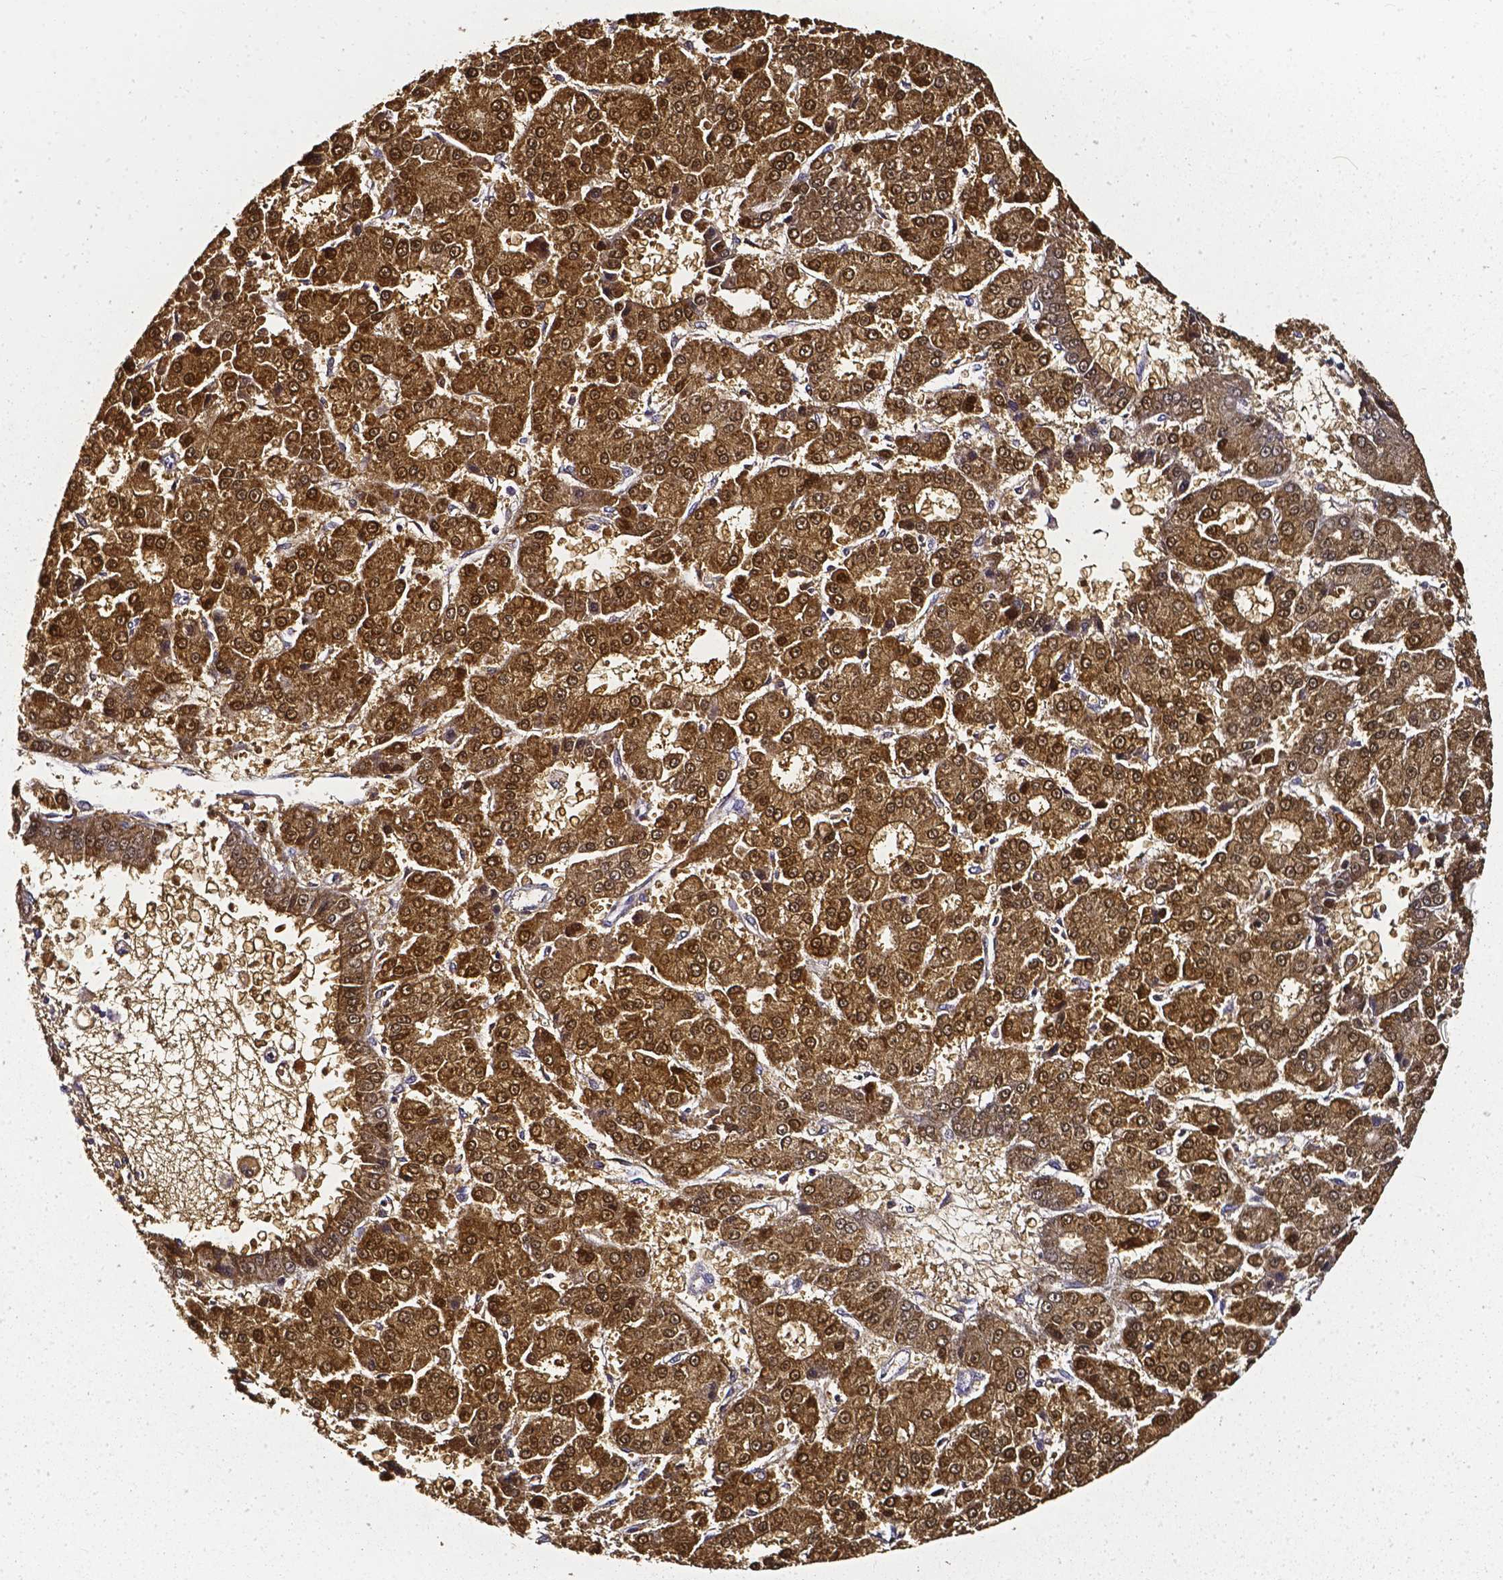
{"staining": {"intensity": "strong", "quantity": ">75%", "location": "cytoplasmic/membranous,nuclear"}, "tissue": "liver cancer", "cell_type": "Tumor cells", "image_type": "cancer", "snomed": [{"axis": "morphology", "description": "Carcinoma, Hepatocellular, NOS"}, {"axis": "topography", "description": "Liver"}], "caption": "IHC staining of hepatocellular carcinoma (liver), which demonstrates high levels of strong cytoplasmic/membranous and nuclear staining in about >75% of tumor cells indicating strong cytoplasmic/membranous and nuclear protein expression. The staining was performed using DAB (3,3'-diaminobenzidine) (brown) for protein detection and nuclei were counterstained in hematoxylin (blue).", "gene": "AKR1B10", "patient": {"sex": "male", "age": 70}}